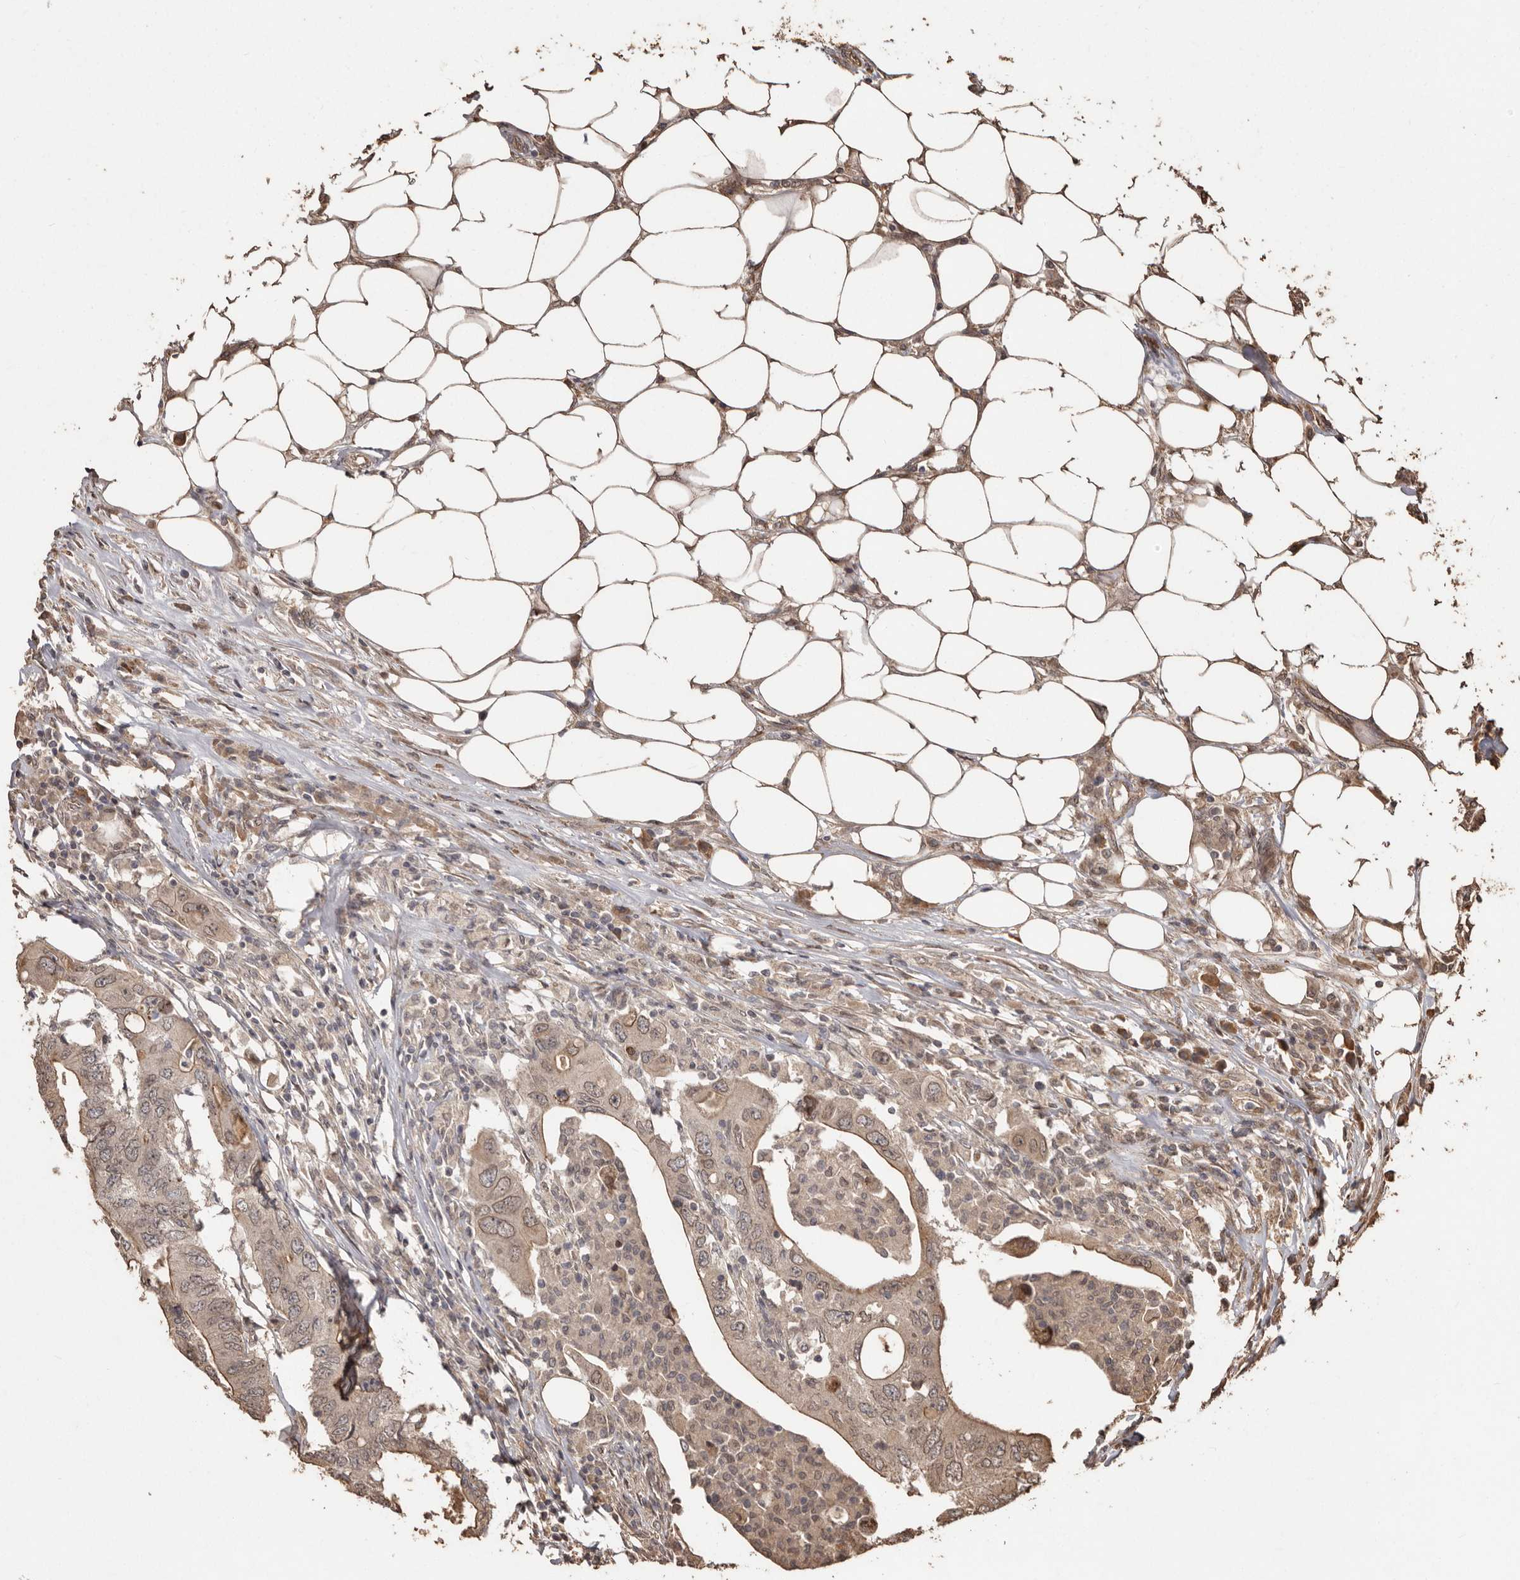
{"staining": {"intensity": "weak", "quantity": ">75%", "location": "cytoplasmic/membranous,nuclear"}, "tissue": "colorectal cancer", "cell_type": "Tumor cells", "image_type": "cancer", "snomed": [{"axis": "morphology", "description": "Adenocarcinoma, NOS"}, {"axis": "topography", "description": "Colon"}], "caption": "DAB immunohistochemical staining of colorectal cancer (adenocarcinoma) exhibits weak cytoplasmic/membranous and nuclear protein staining in approximately >75% of tumor cells. (brown staining indicates protein expression, while blue staining denotes nuclei).", "gene": "NUP43", "patient": {"sex": "male", "age": 71}}